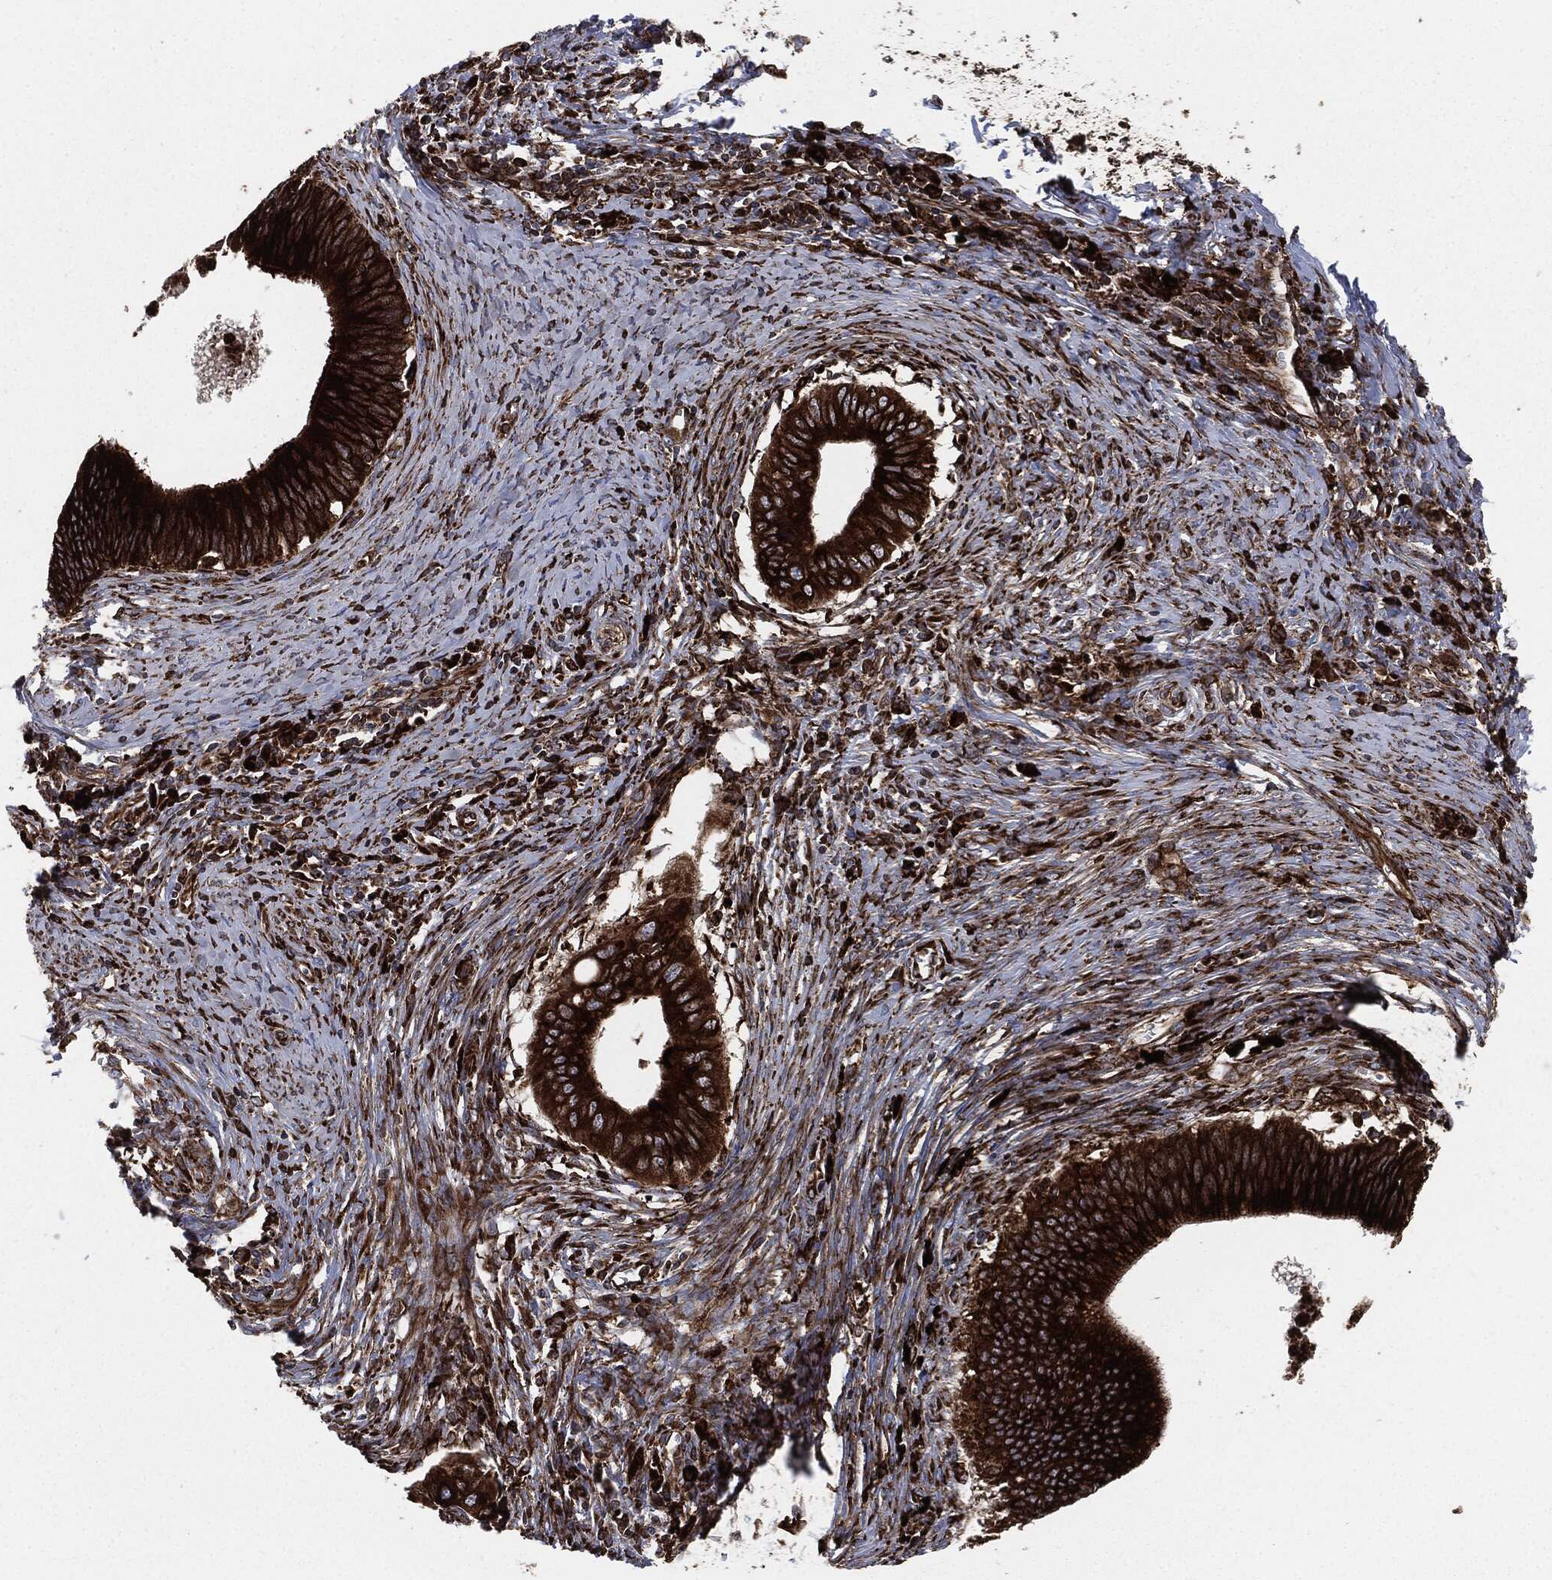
{"staining": {"intensity": "strong", "quantity": ">75%", "location": "cytoplasmic/membranous"}, "tissue": "cervical cancer", "cell_type": "Tumor cells", "image_type": "cancer", "snomed": [{"axis": "morphology", "description": "Adenocarcinoma, NOS"}, {"axis": "topography", "description": "Cervix"}], "caption": "IHC (DAB) staining of human cervical cancer demonstrates strong cytoplasmic/membranous protein staining in approximately >75% of tumor cells.", "gene": "CALR", "patient": {"sex": "female", "age": 42}}